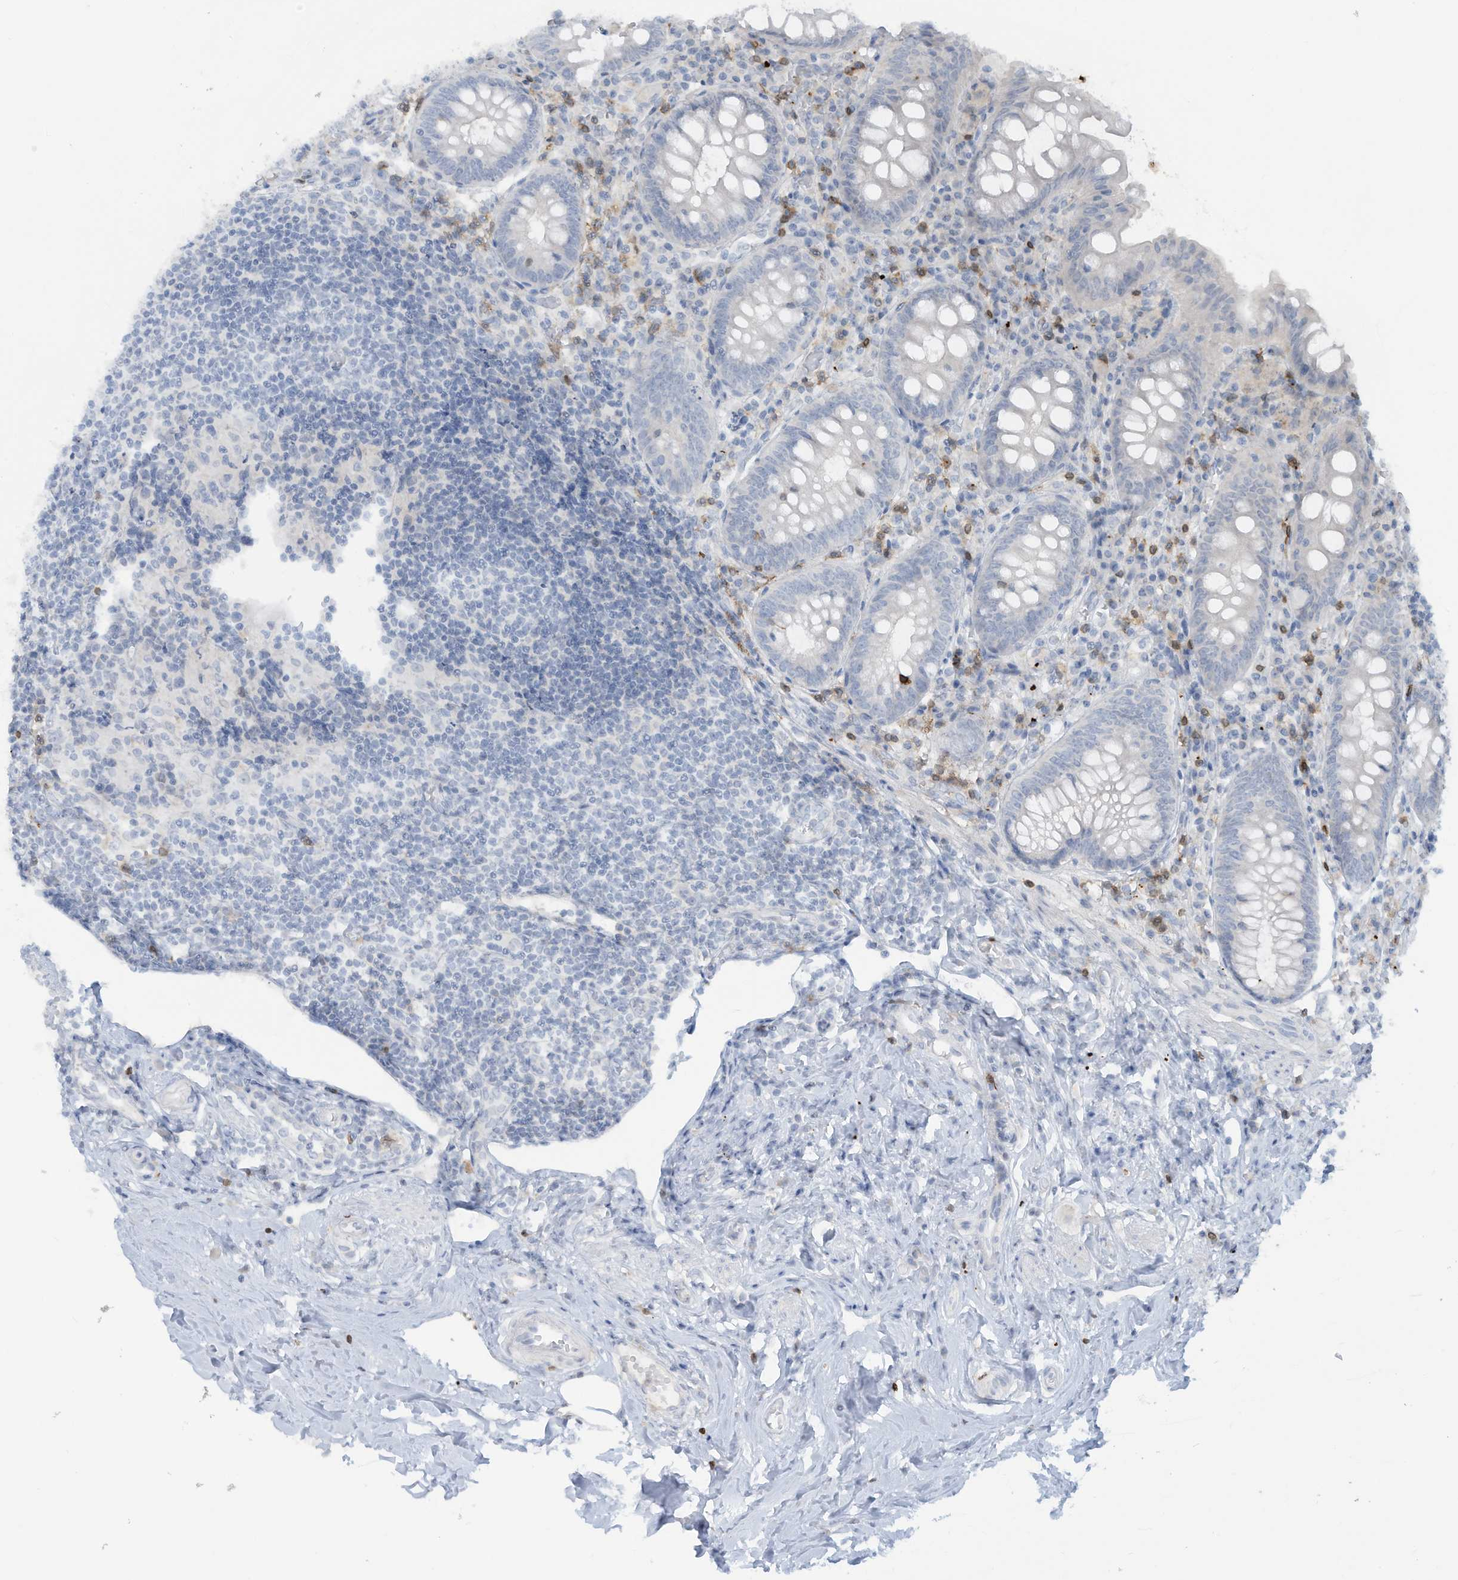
{"staining": {"intensity": "negative", "quantity": "none", "location": "none"}, "tissue": "appendix", "cell_type": "Glandular cells", "image_type": "normal", "snomed": [{"axis": "morphology", "description": "Normal tissue, NOS"}, {"axis": "topography", "description": "Appendix"}], "caption": "Immunohistochemistry of benign appendix exhibits no positivity in glandular cells.", "gene": "NOTO", "patient": {"sex": "female", "age": 54}}